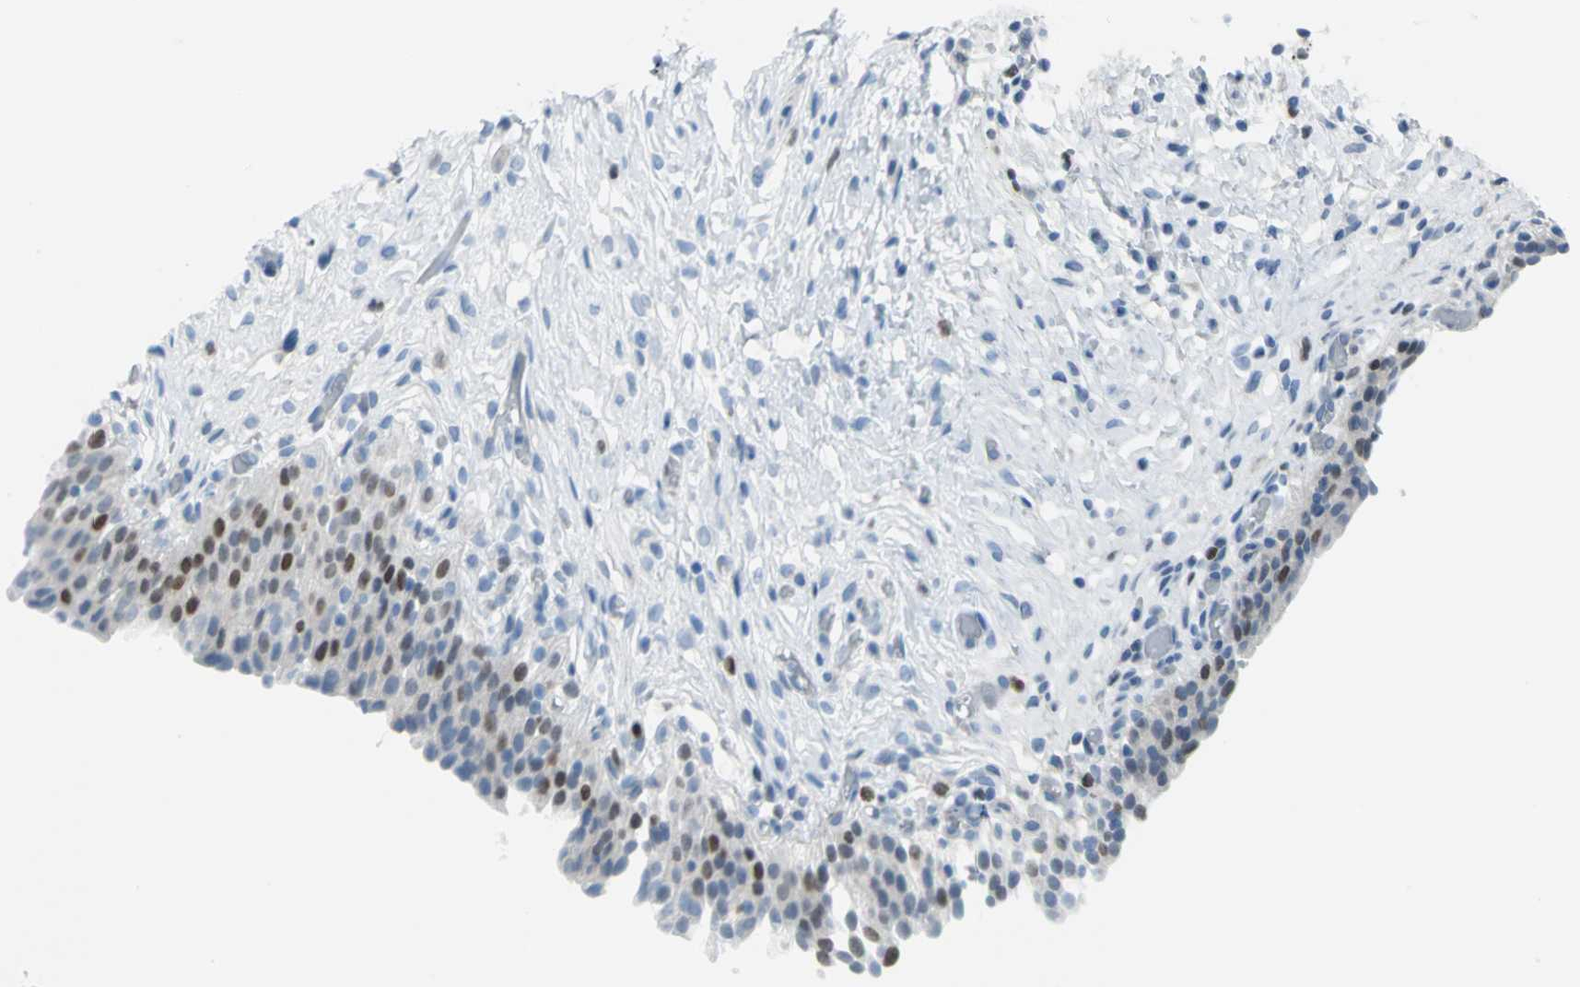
{"staining": {"intensity": "strong", "quantity": "<25%", "location": "nuclear"}, "tissue": "urinary bladder", "cell_type": "Urothelial cells", "image_type": "normal", "snomed": [{"axis": "morphology", "description": "Normal tissue, NOS"}, {"axis": "topography", "description": "Urinary bladder"}], "caption": "Immunohistochemical staining of normal human urinary bladder exhibits strong nuclear protein expression in approximately <25% of urothelial cells.", "gene": "MCM3", "patient": {"sex": "male", "age": 51}}